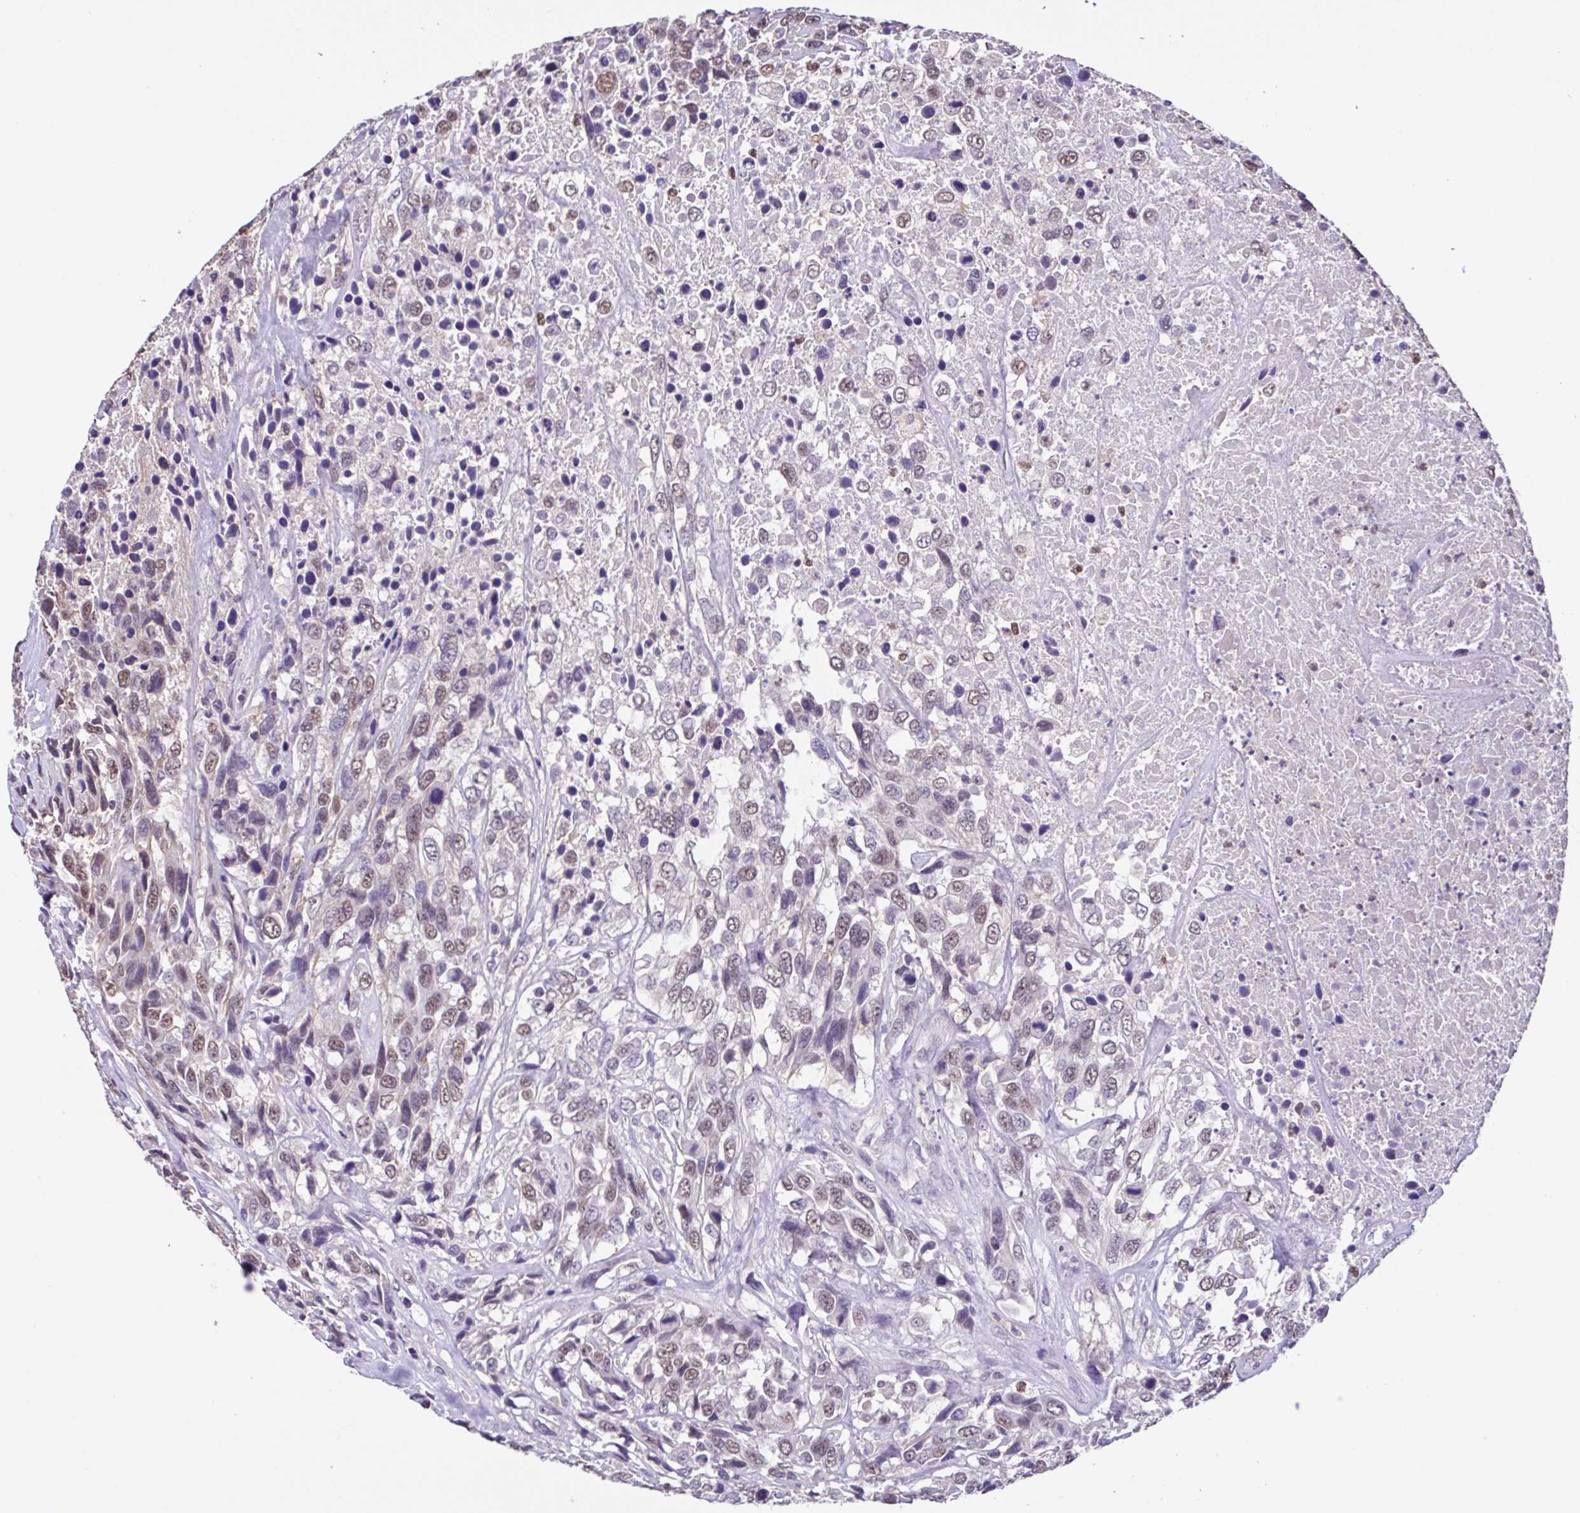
{"staining": {"intensity": "weak", "quantity": ">75%", "location": "nuclear"}, "tissue": "urothelial cancer", "cell_type": "Tumor cells", "image_type": "cancer", "snomed": [{"axis": "morphology", "description": "Urothelial carcinoma, High grade"}, {"axis": "topography", "description": "Urinary bladder"}], "caption": "Weak nuclear positivity for a protein is identified in about >75% of tumor cells of urothelial cancer using immunohistochemistry.", "gene": "ACTRT3", "patient": {"sex": "female", "age": 70}}